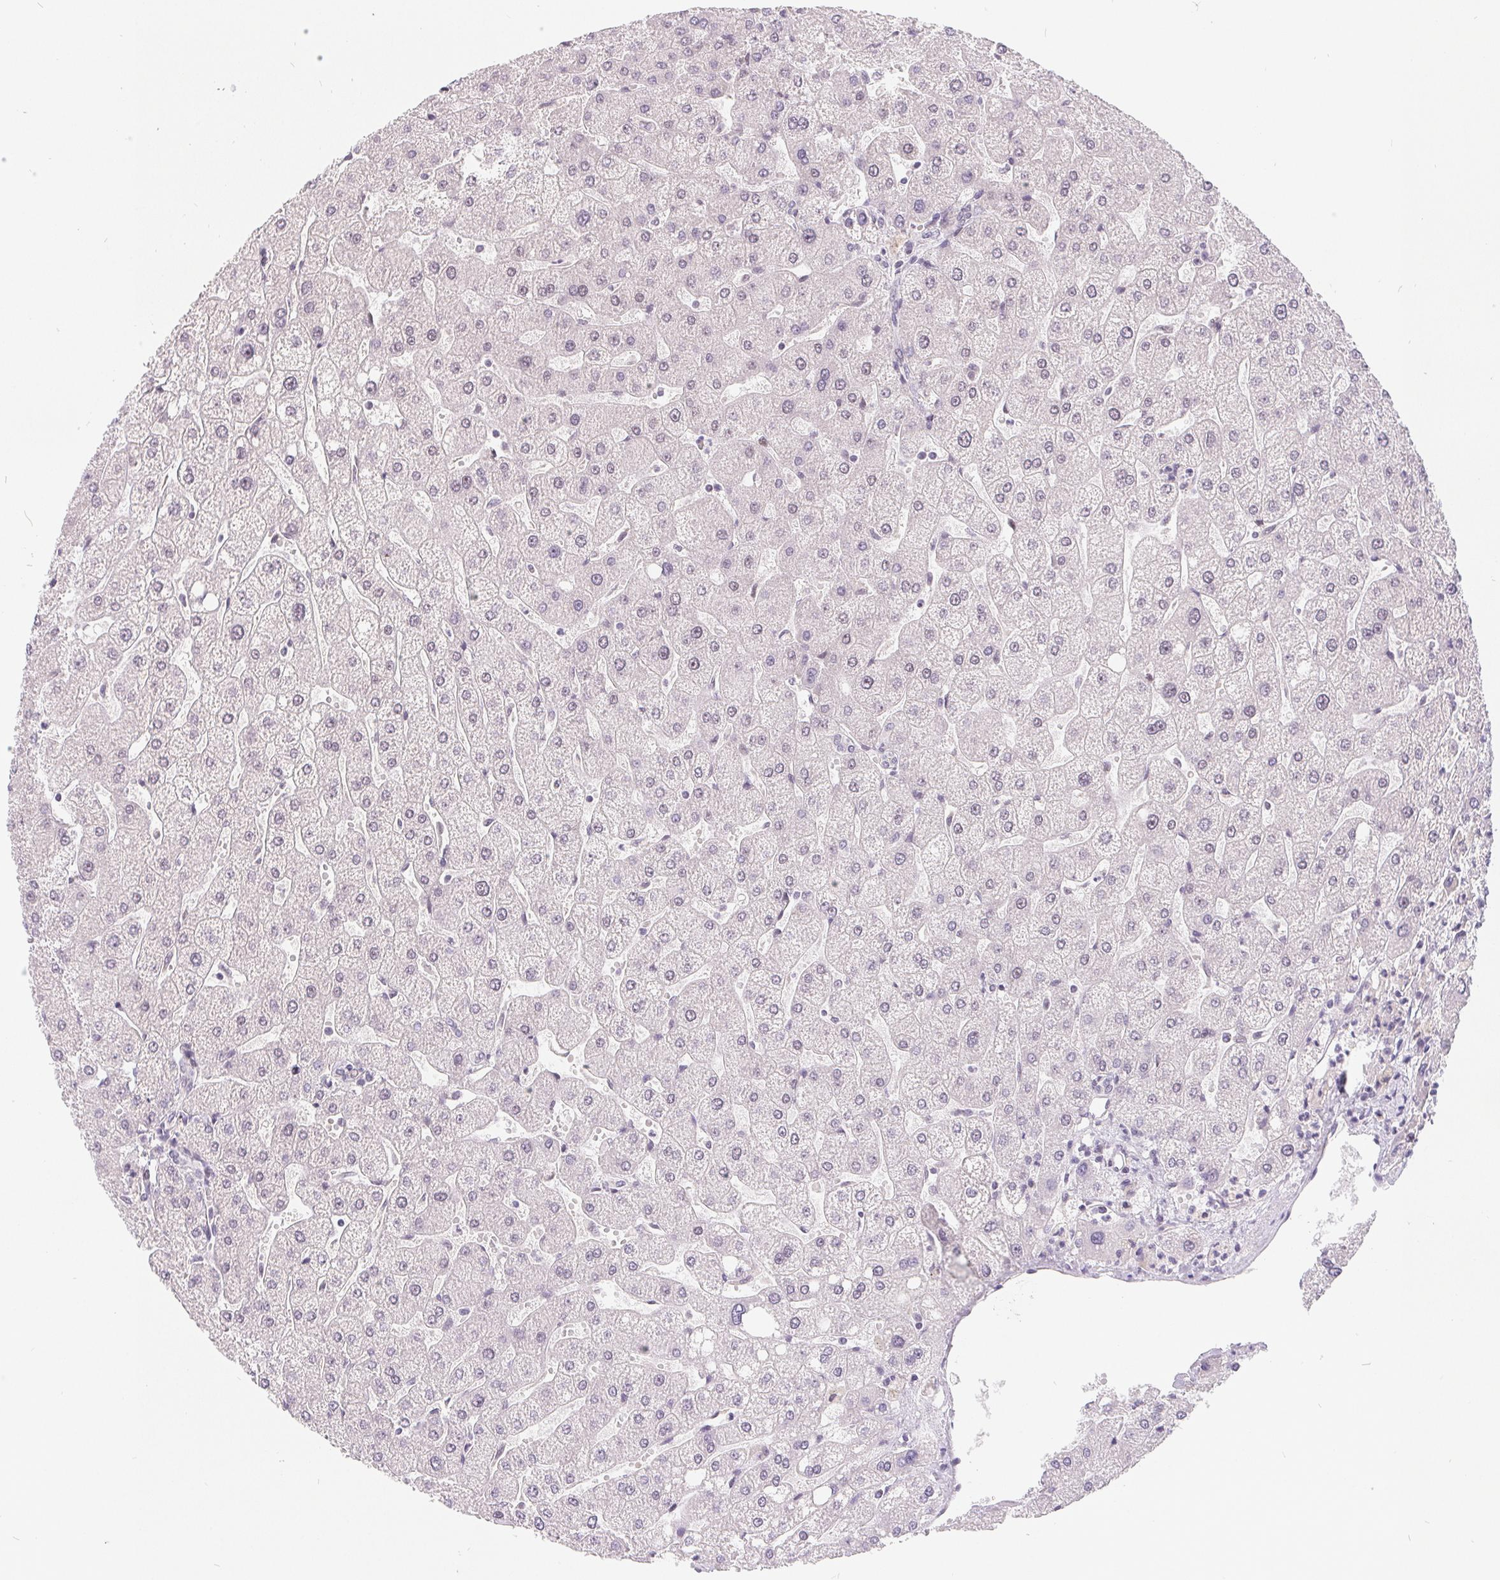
{"staining": {"intensity": "negative", "quantity": "none", "location": "none"}, "tissue": "liver", "cell_type": "Cholangiocytes", "image_type": "normal", "snomed": [{"axis": "morphology", "description": "Normal tissue, NOS"}, {"axis": "topography", "description": "Liver"}], "caption": "DAB (3,3'-diaminobenzidine) immunohistochemical staining of unremarkable human liver reveals no significant staining in cholangiocytes. (Brightfield microscopy of DAB immunohistochemistry (IHC) at high magnification).", "gene": "LCA5L", "patient": {"sex": "male", "age": 67}}